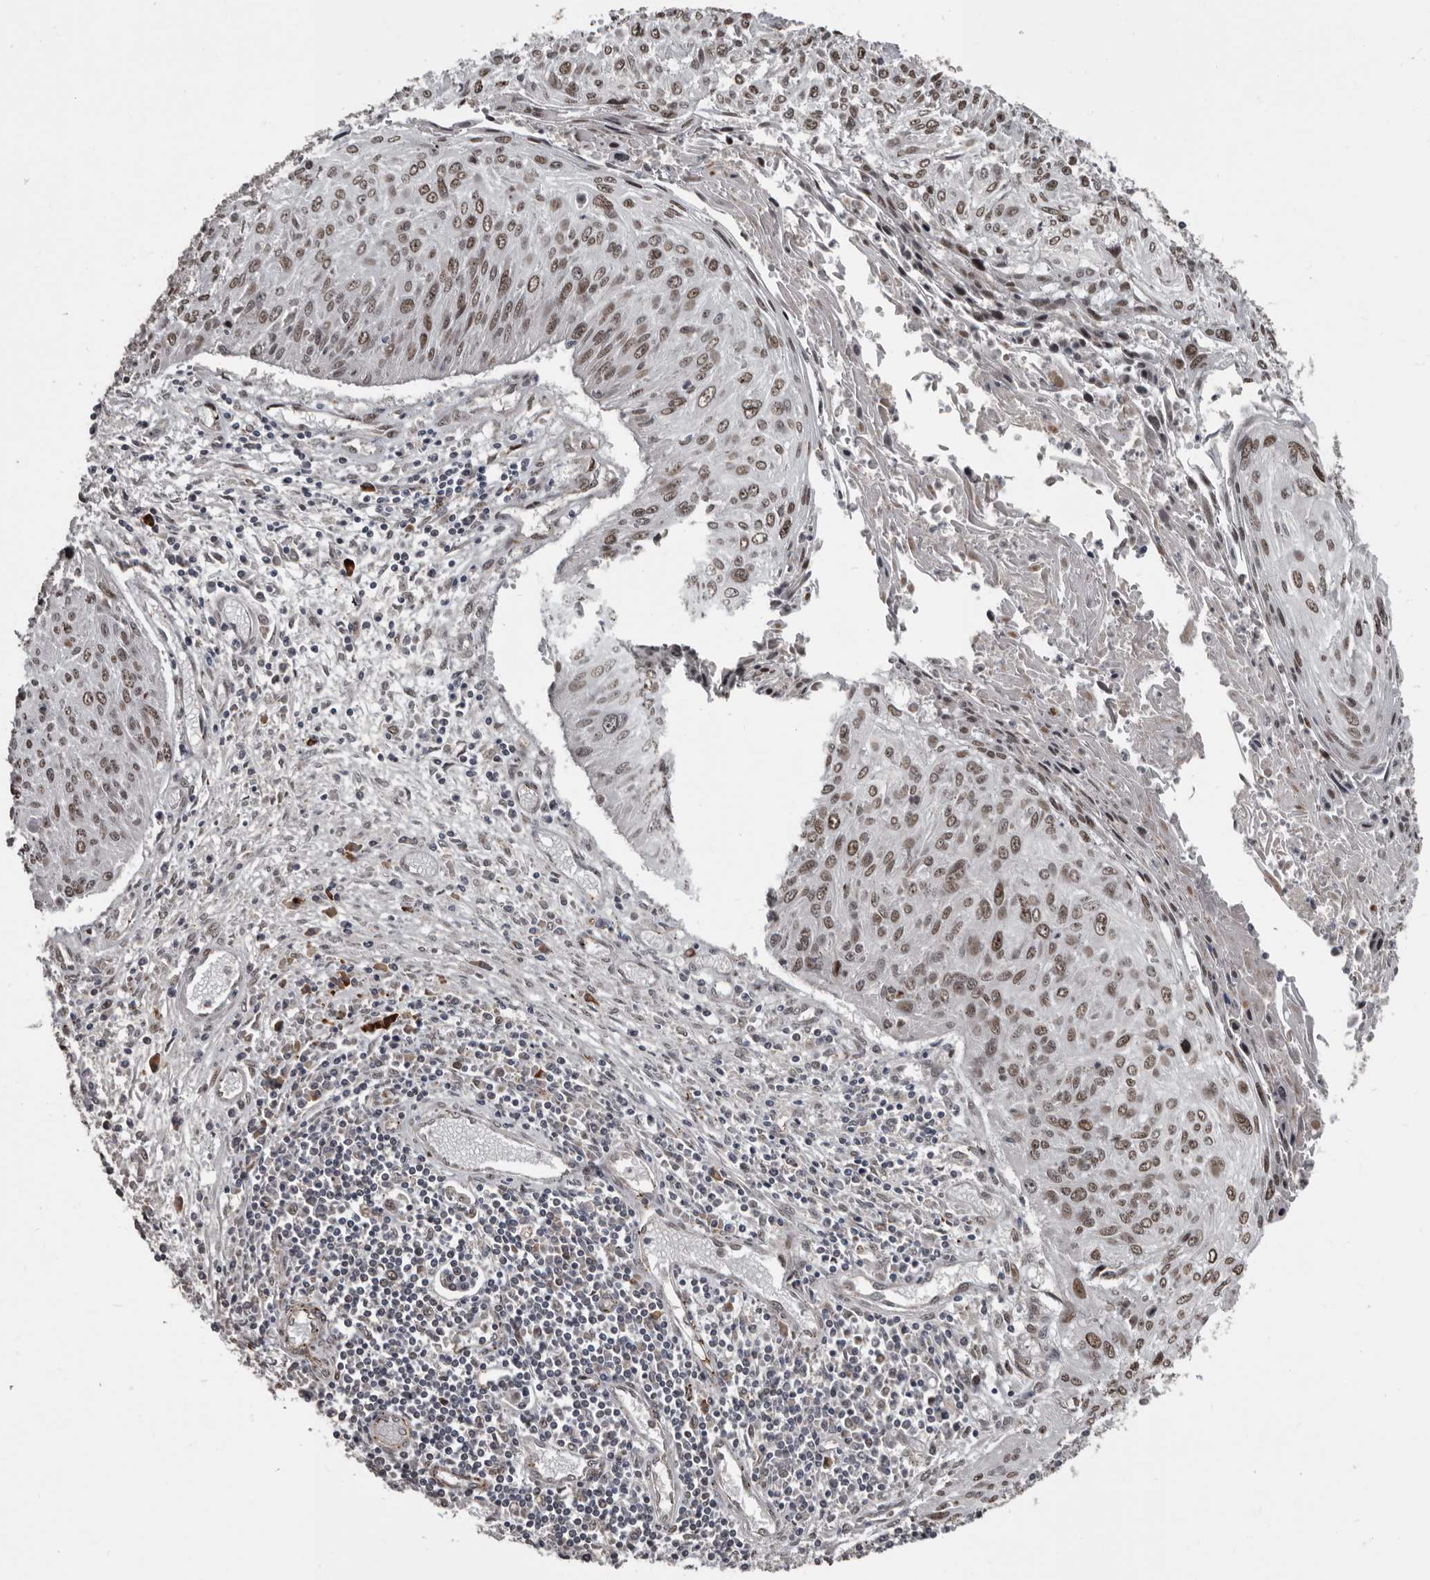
{"staining": {"intensity": "moderate", "quantity": ">75%", "location": "nuclear"}, "tissue": "cervical cancer", "cell_type": "Tumor cells", "image_type": "cancer", "snomed": [{"axis": "morphology", "description": "Squamous cell carcinoma, NOS"}, {"axis": "topography", "description": "Cervix"}], "caption": "An image showing moderate nuclear expression in approximately >75% of tumor cells in squamous cell carcinoma (cervical), as visualized by brown immunohistochemical staining.", "gene": "CHD1L", "patient": {"sex": "female", "age": 51}}